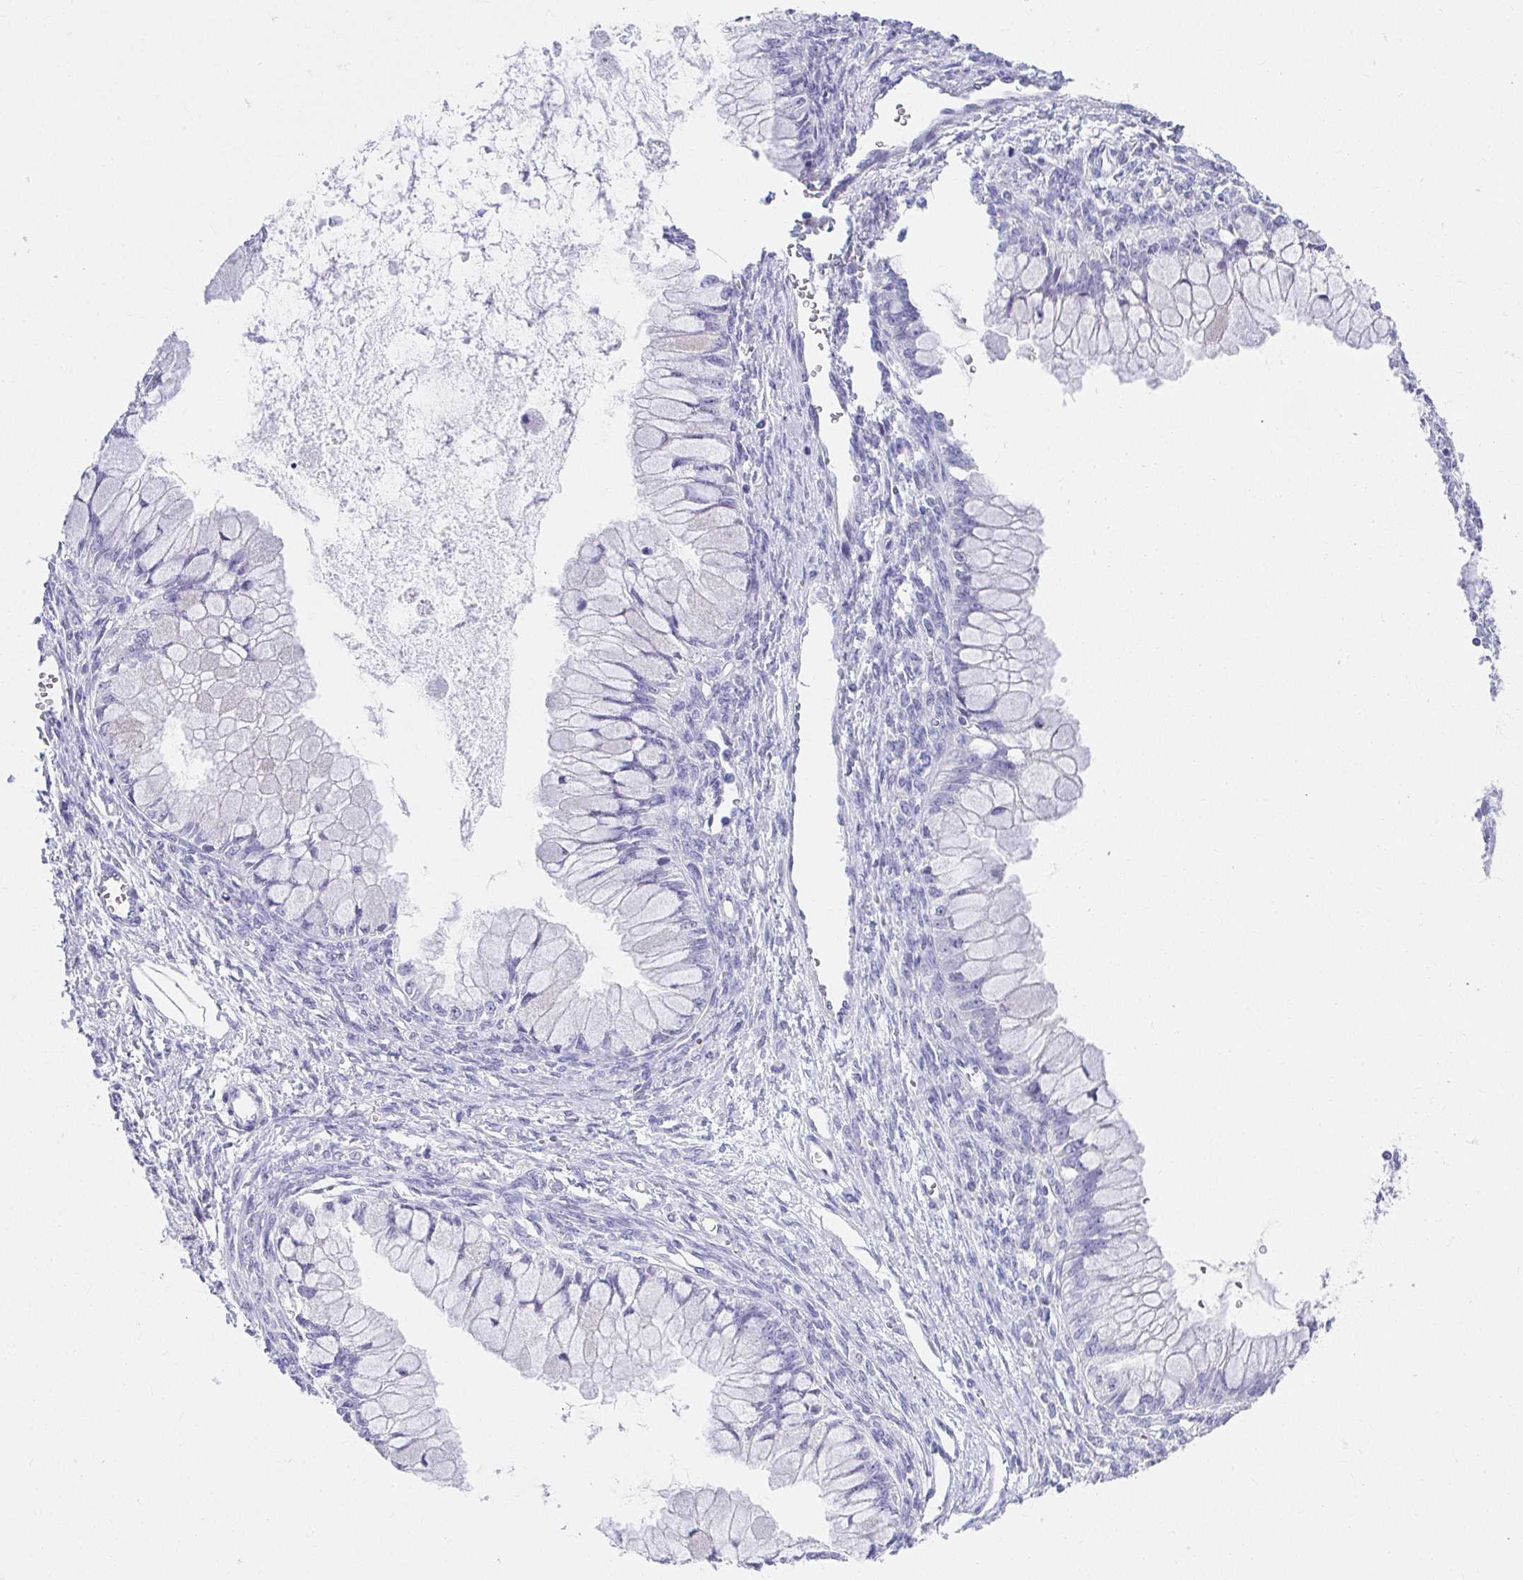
{"staining": {"intensity": "negative", "quantity": "none", "location": "none"}, "tissue": "ovarian cancer", "cell_type": "Tumor cells", "image_type": "cancer", "snomed": [{"axis": "morphology", "description": "Cystadenocarcinoma, mucinous, NOS"}, {"axis": "topography", "description": "Ovary"}], "caption": "Protein analysis of ovarian cancer demonstrates no significant staining in tumor cells. (DAB immunohistochemistry (IHC) visualized using brightfield microscopy, high magnification).", "gene": "VGLL1", "patient": {"sex": "female", "age": 34}}